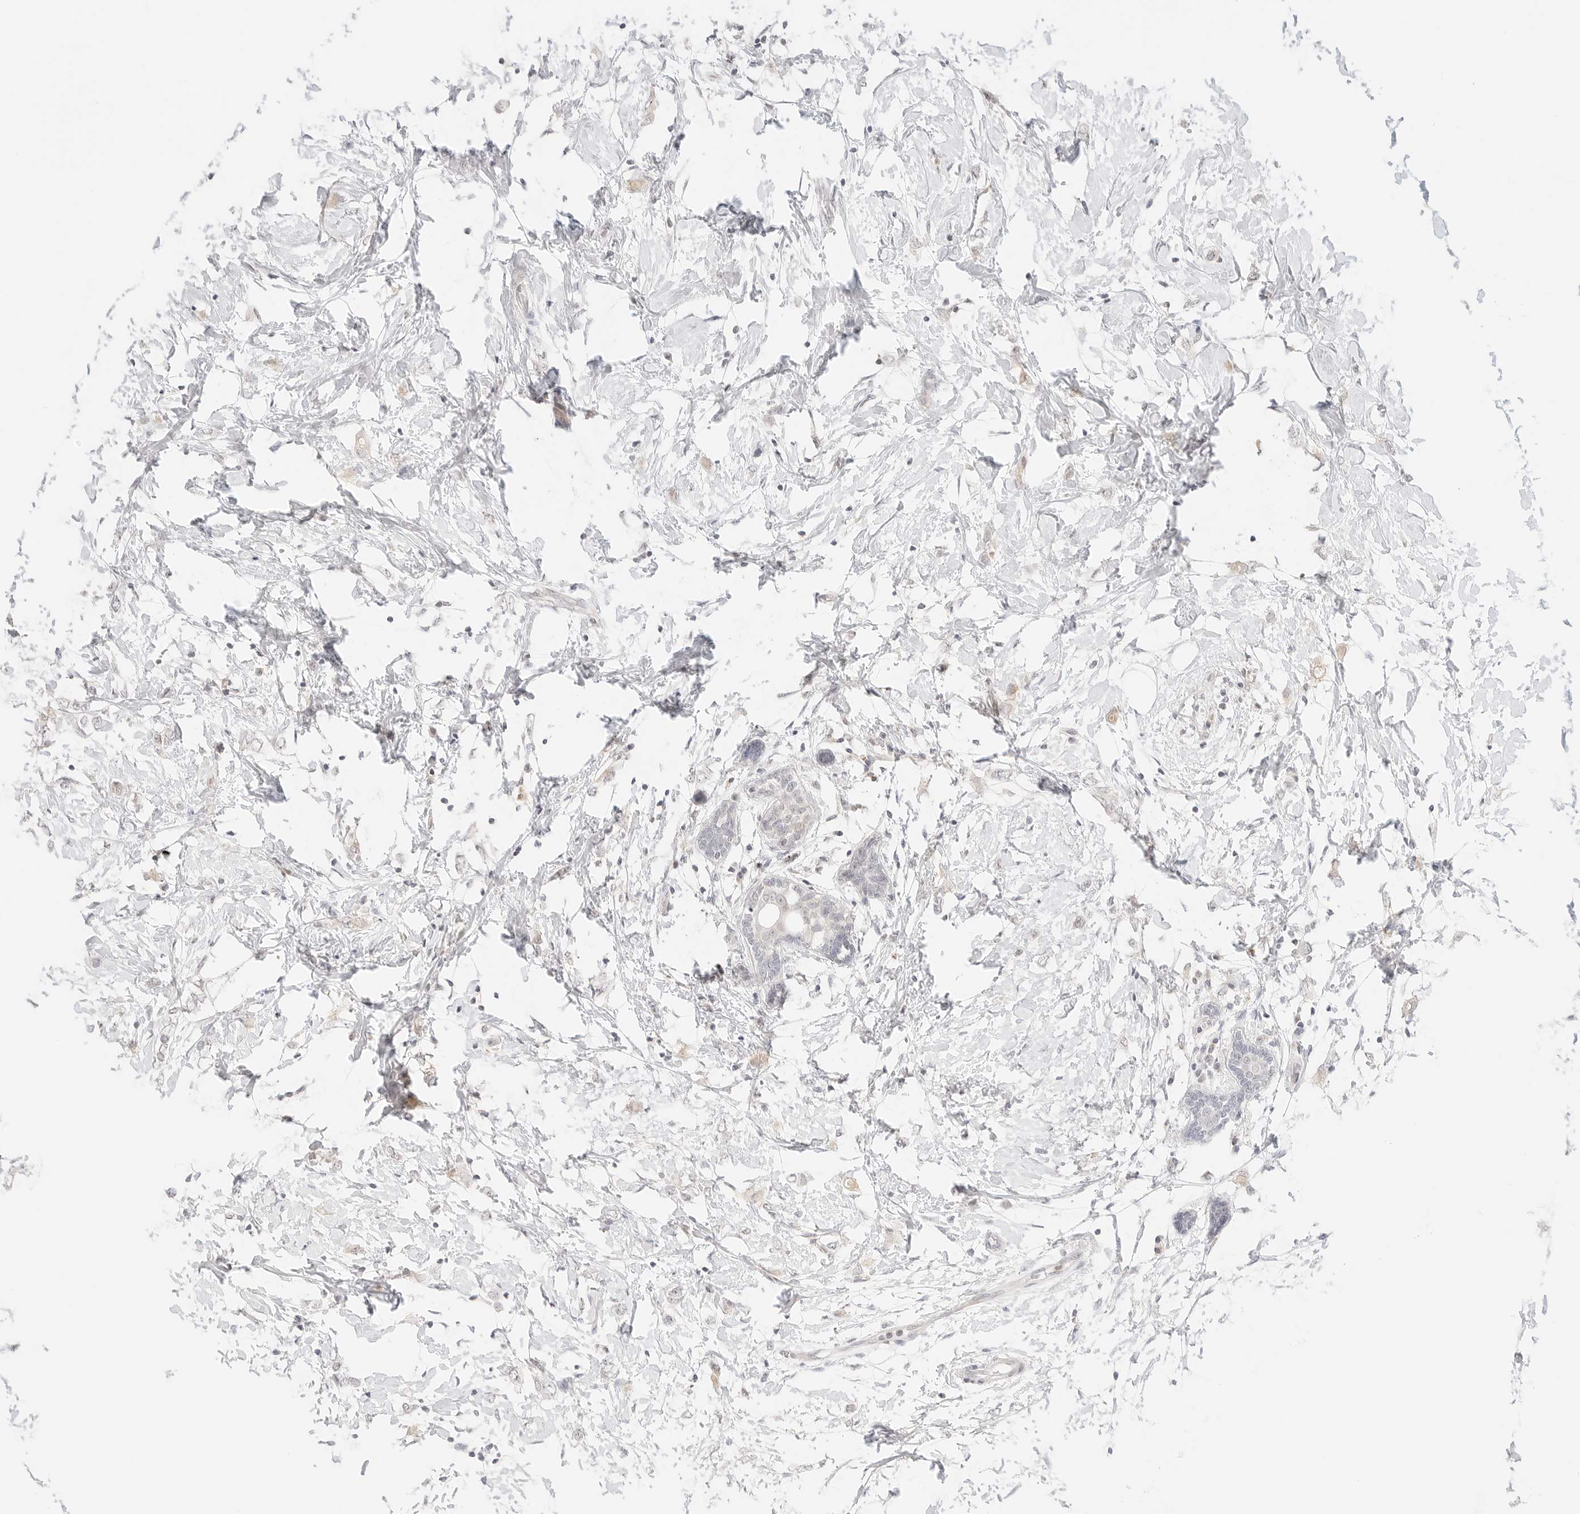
{"staining": {"intensity": "negative", "quantity": "none", "location": "none"}, "tissue": "breast cancer", "cell_type": "Tumor cells", "image_type": "cancer", "snomed": [{"axis": "morphology", "description": "Normal tissue, NOS"}, {"axis": "morphology", "description": "Lobular carcinoma"}, {"axis": "topography", "description": "Breast"}], "caption": "High magnification brightfield microscopy of lobular carcinoma (breast) stained with DAB (3,3'-diaminobenzidine) (brown) and counterstained with hematoxylin (blue): tumor cells show no significant positivity.", "gene": "GNAS", "patient": {"sex": "female", "age": 47}}